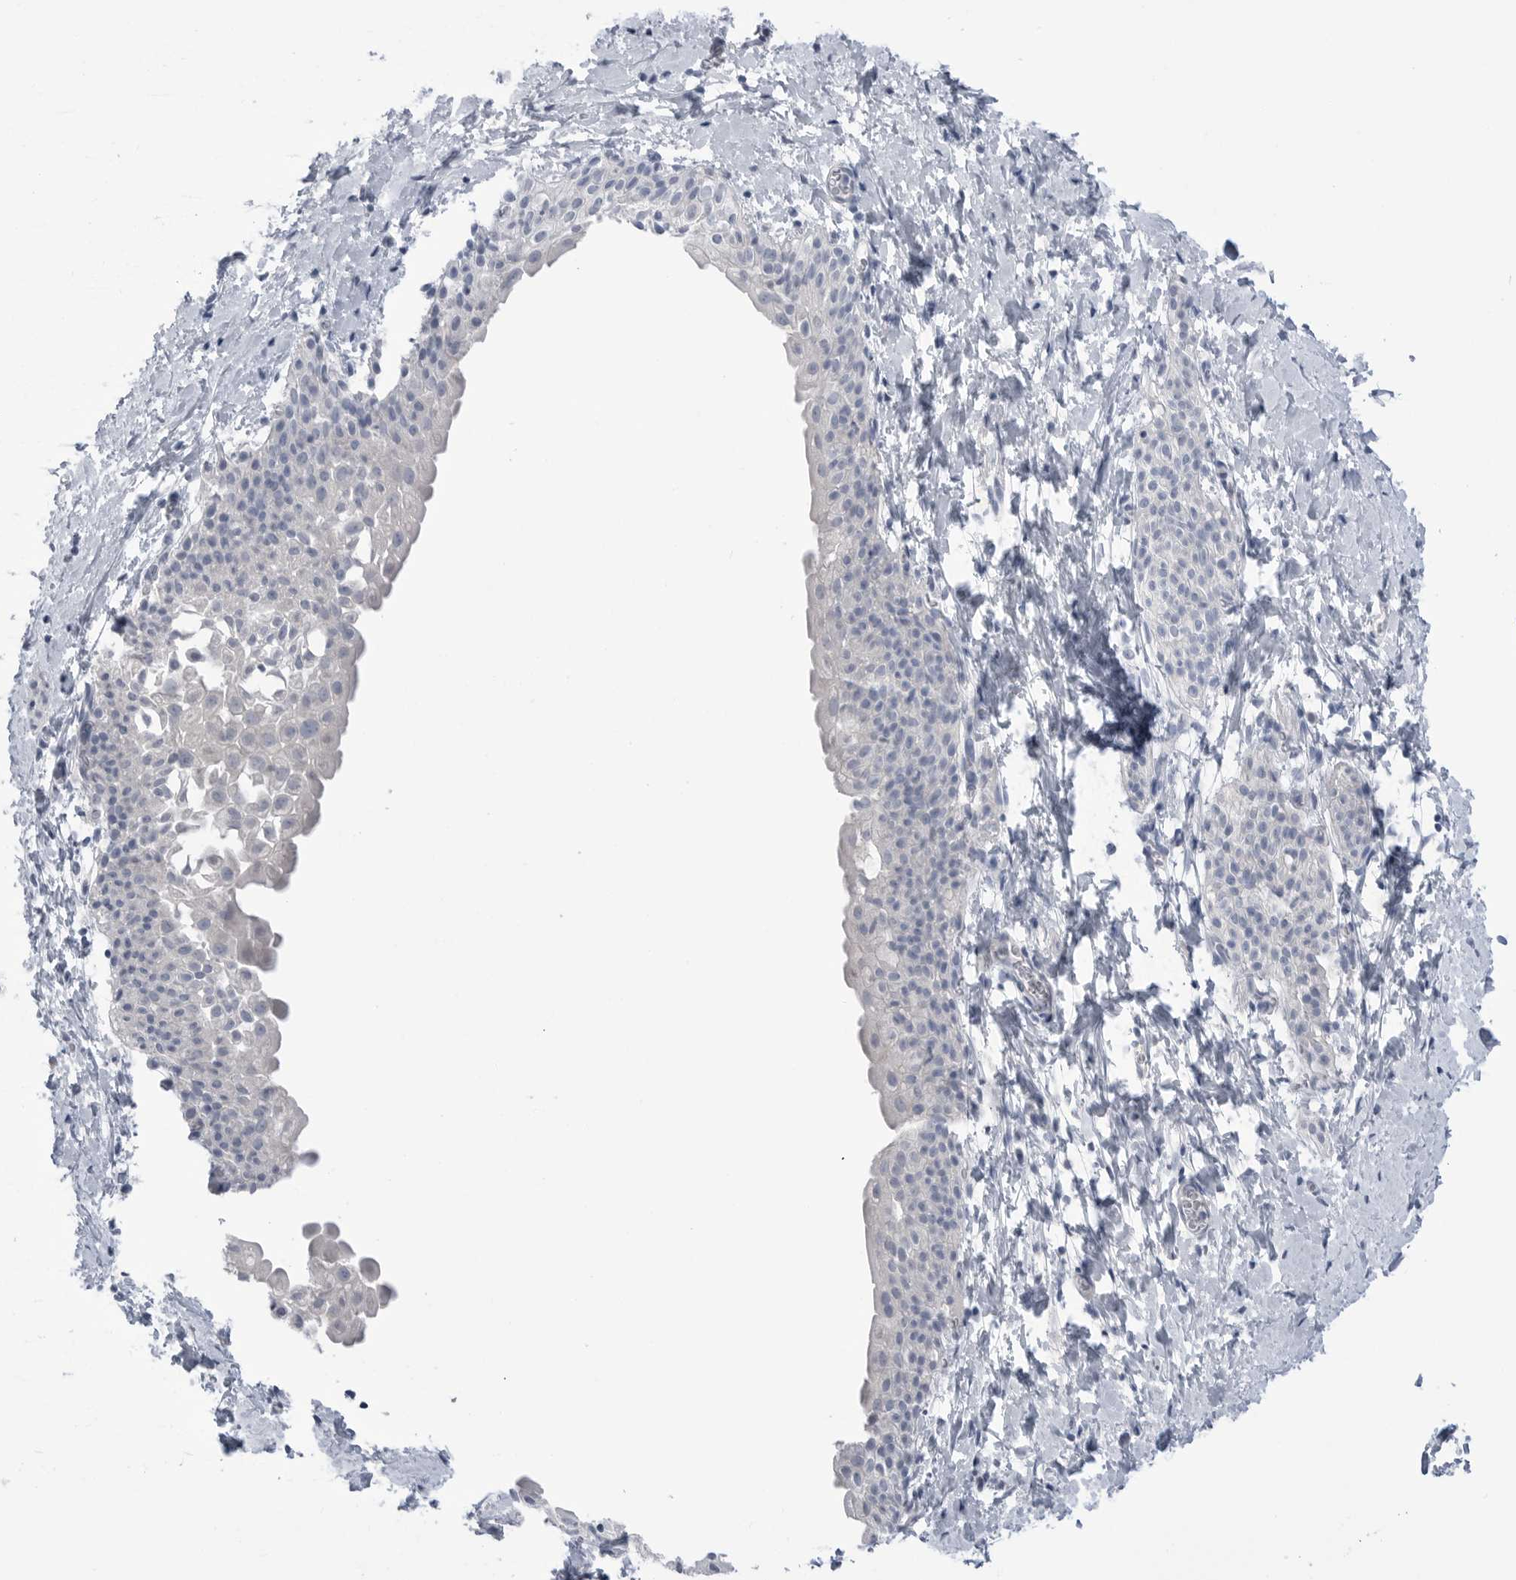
{"staining": {"intensity": "negative", "quantity": "none", "location": "none"}, "tissue": "smooth muscle", "cell_type": "Smooth muscle cells", "image_type": "normal", "snomed": [{"axis": "morphology", "description": "Normal tissue, NOS"}, {"axis": "topography", "description": "Smooth muscle"}], "caption": "This is an immunohistochemistry histopathology image of unremarkable human smooth muscle. There is no expression in smooth muscle cells.", "gene": "ABHD12", "patient": {"sex": "male", "age": 16}}